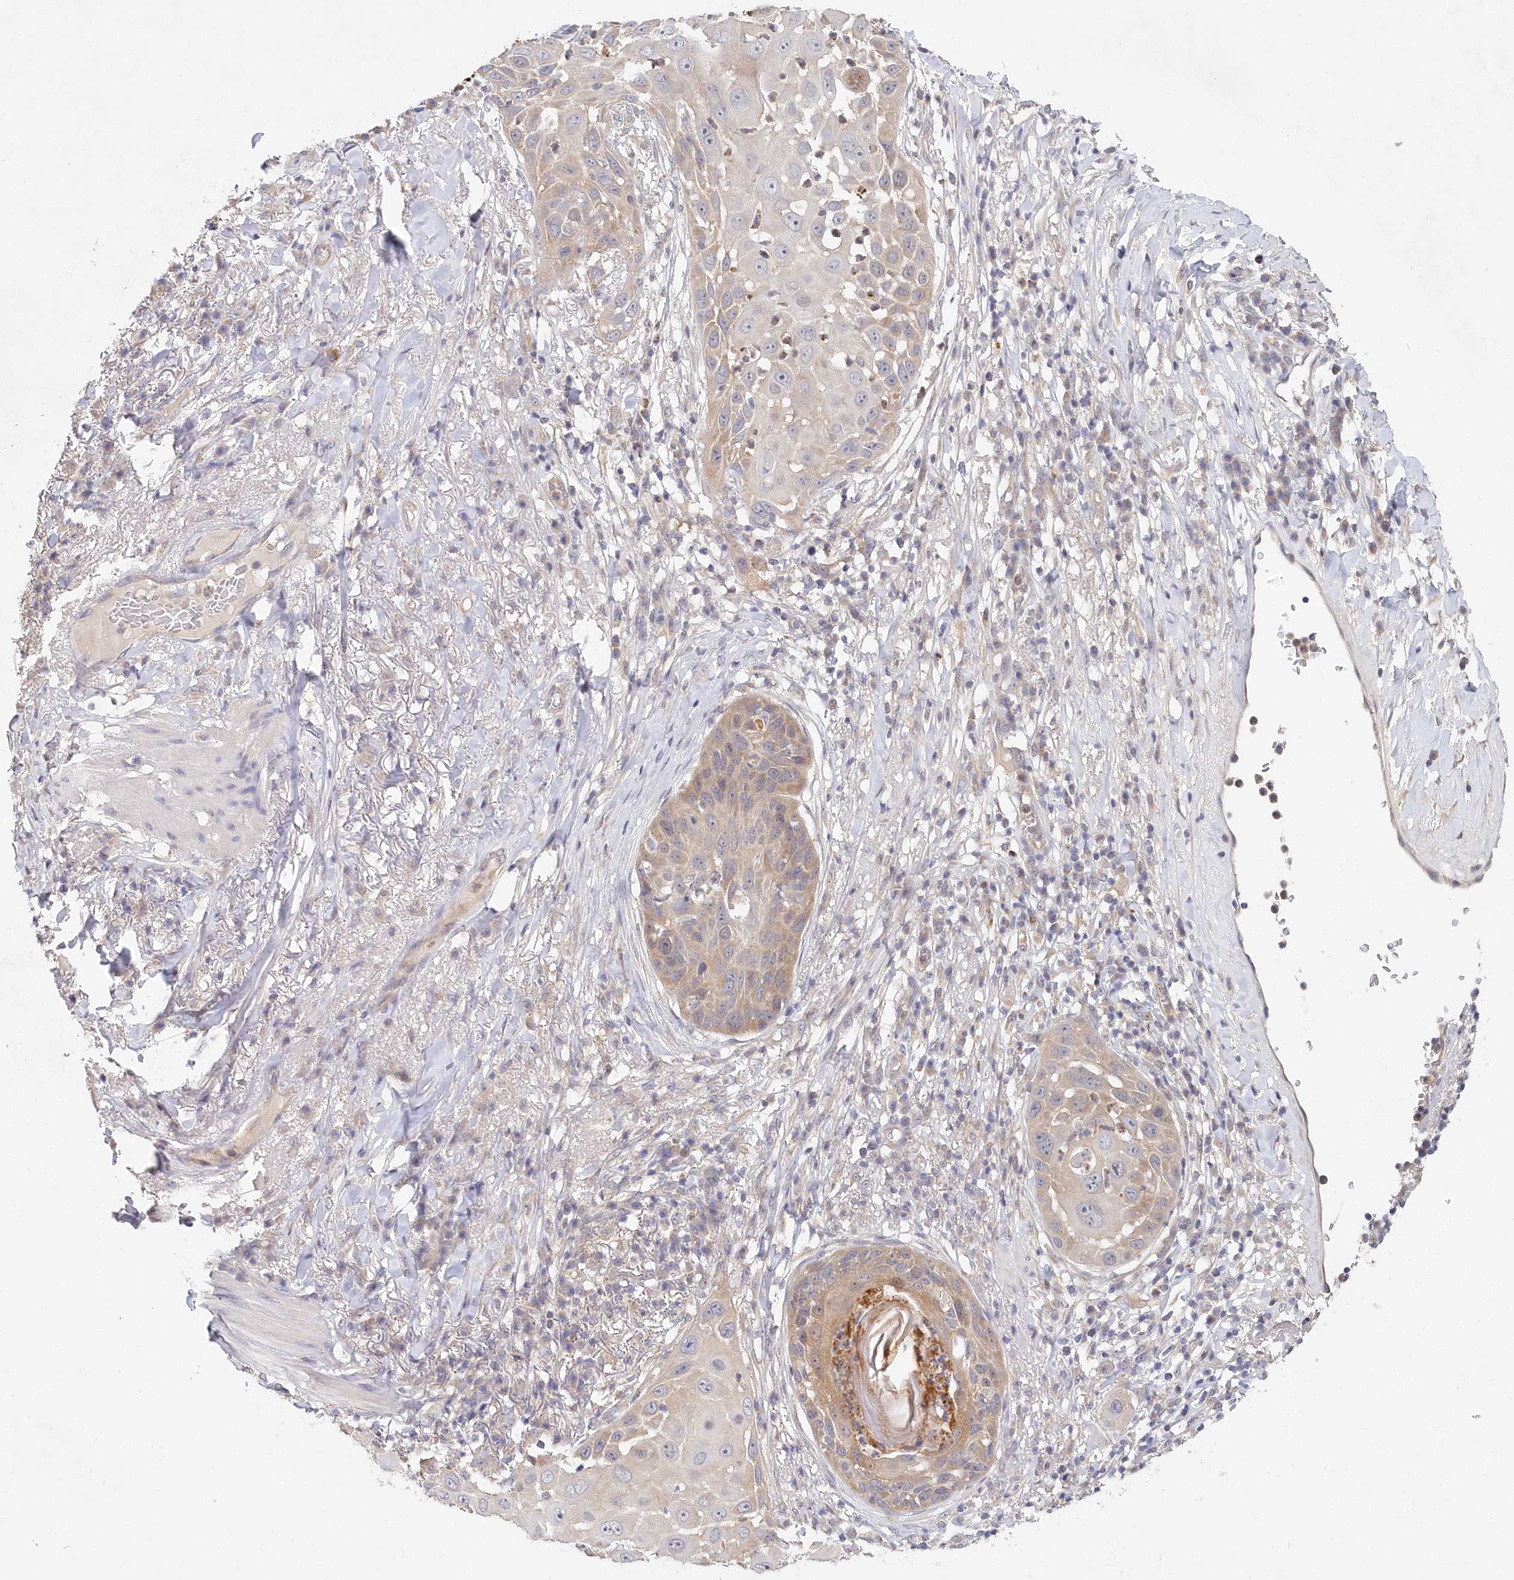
{"staining": {"intensity": "weak", "quantity": "25%-75%", "location": "cytoplasmic/membranous"}, "tissue": "skin cancer", "cell_type": "Tumor cells", "image_type": "cancer", "snomed": [{"axis": "morphology", "description": "Squamous cell carcinoma, NOS"}, {"axis": "topography", "description": "Skin"}], "caption": "This is a photomicrograph of immunohistochemistry (IHC) staining of skin squamous cell carcinoma, which shows weak expression in the cytoplasmic/membranous of tumor cells.", "gene": "KATNA1", "patient": {"sex": "female", "age": 44}}